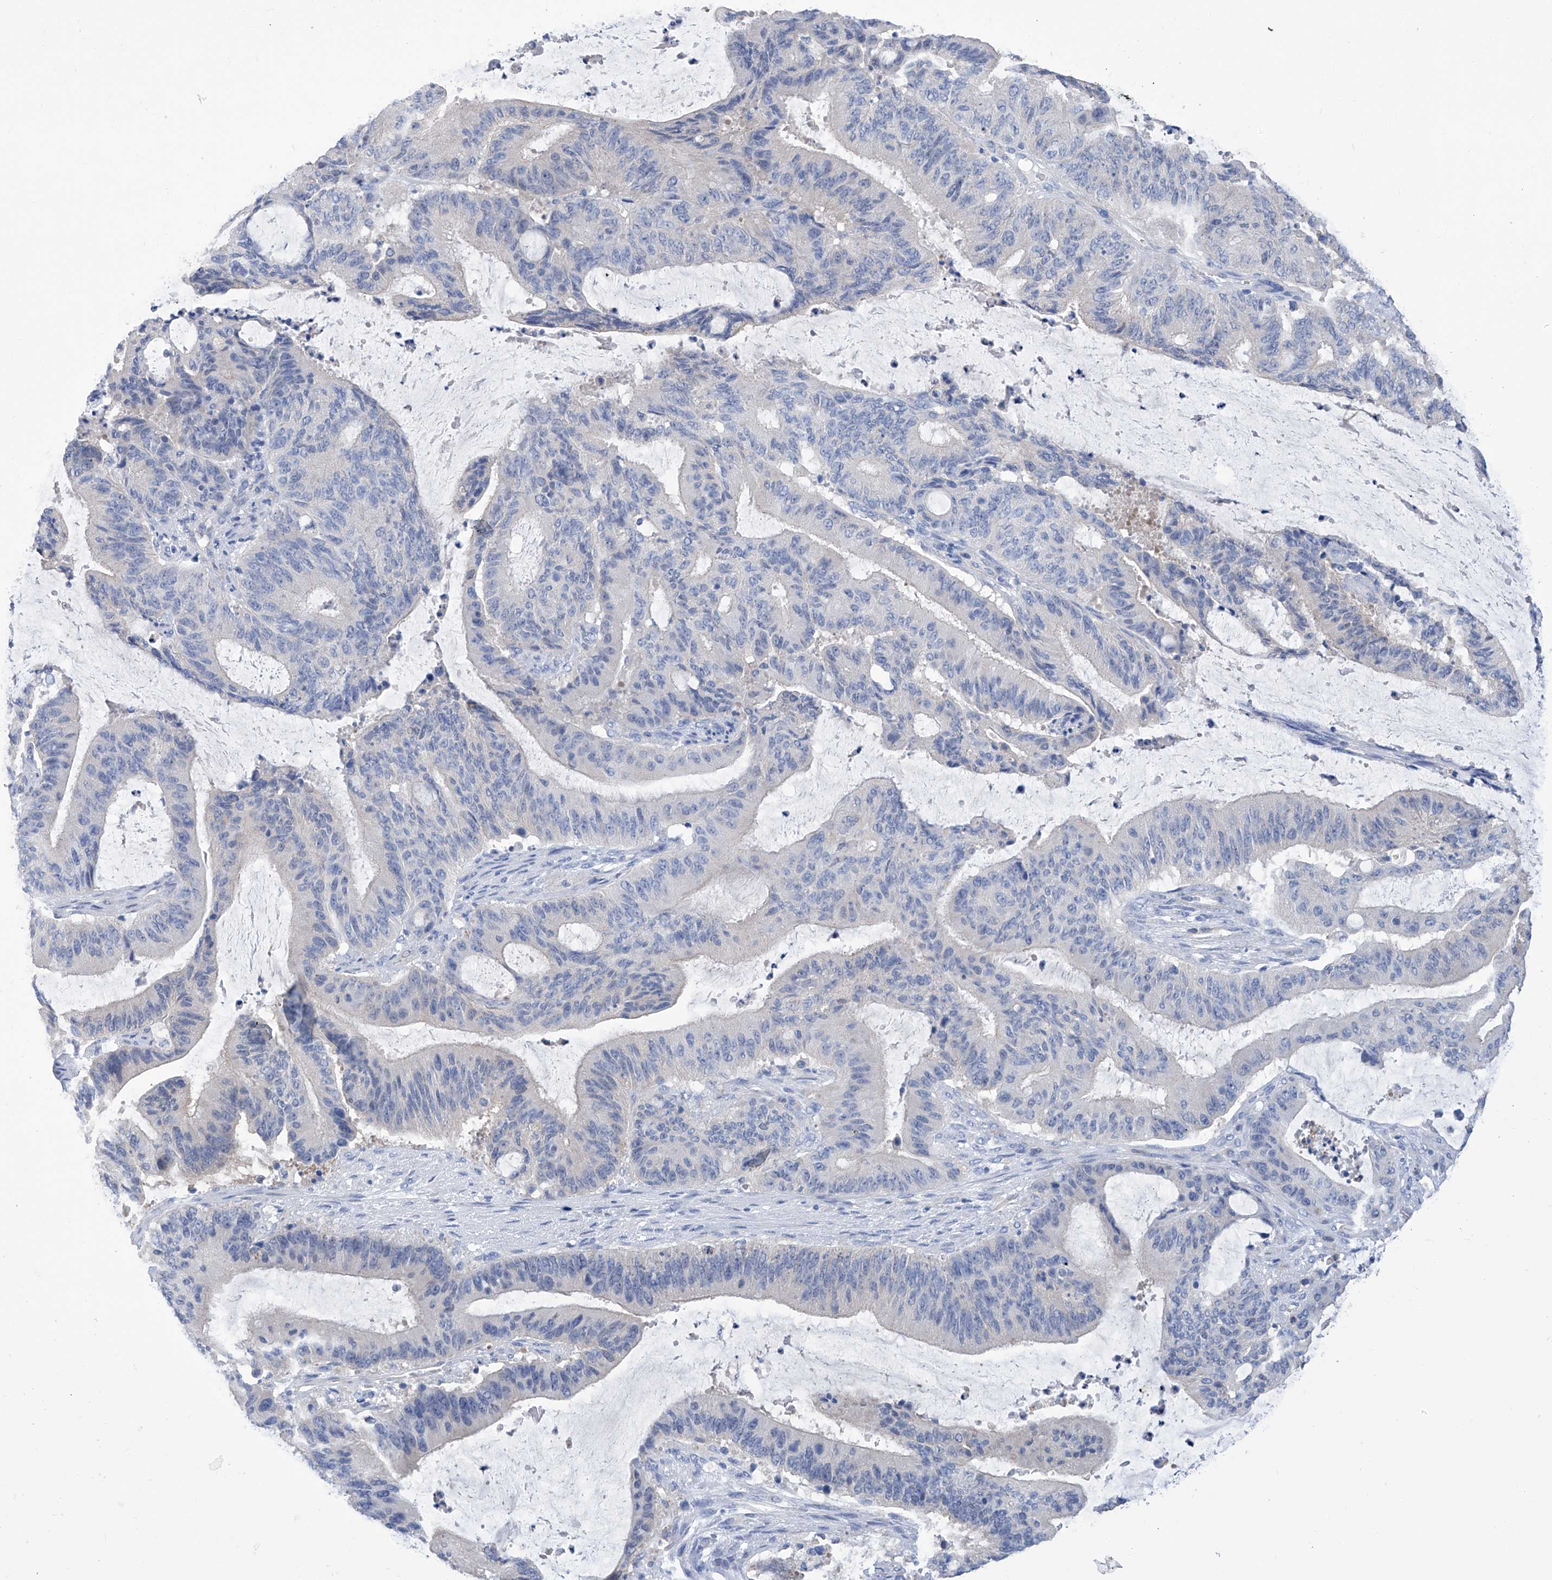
{"staining": {"intensity": "negative", "quantity": "none", "location": "none"}, "tissue": "liver cancer", "cell_type": "Tumor cells", "image_type": "cancer", "snomed": [{"axis": "morphology", "description": "Normal tissue, NOS"}, {"axis": "morphology", "description": "Cholangiocarcinoma"}, {"axis": "topography", "description": "Liver"}, {"axis": "topography", "description": "Peripheral nerve tissue"}], "caption": "This is an IHC photomicrograph of human liver cancer. There is no staining in tumor cells.", "gene": "IMPA2", "patient": {"sex": "female", "age": 73}}